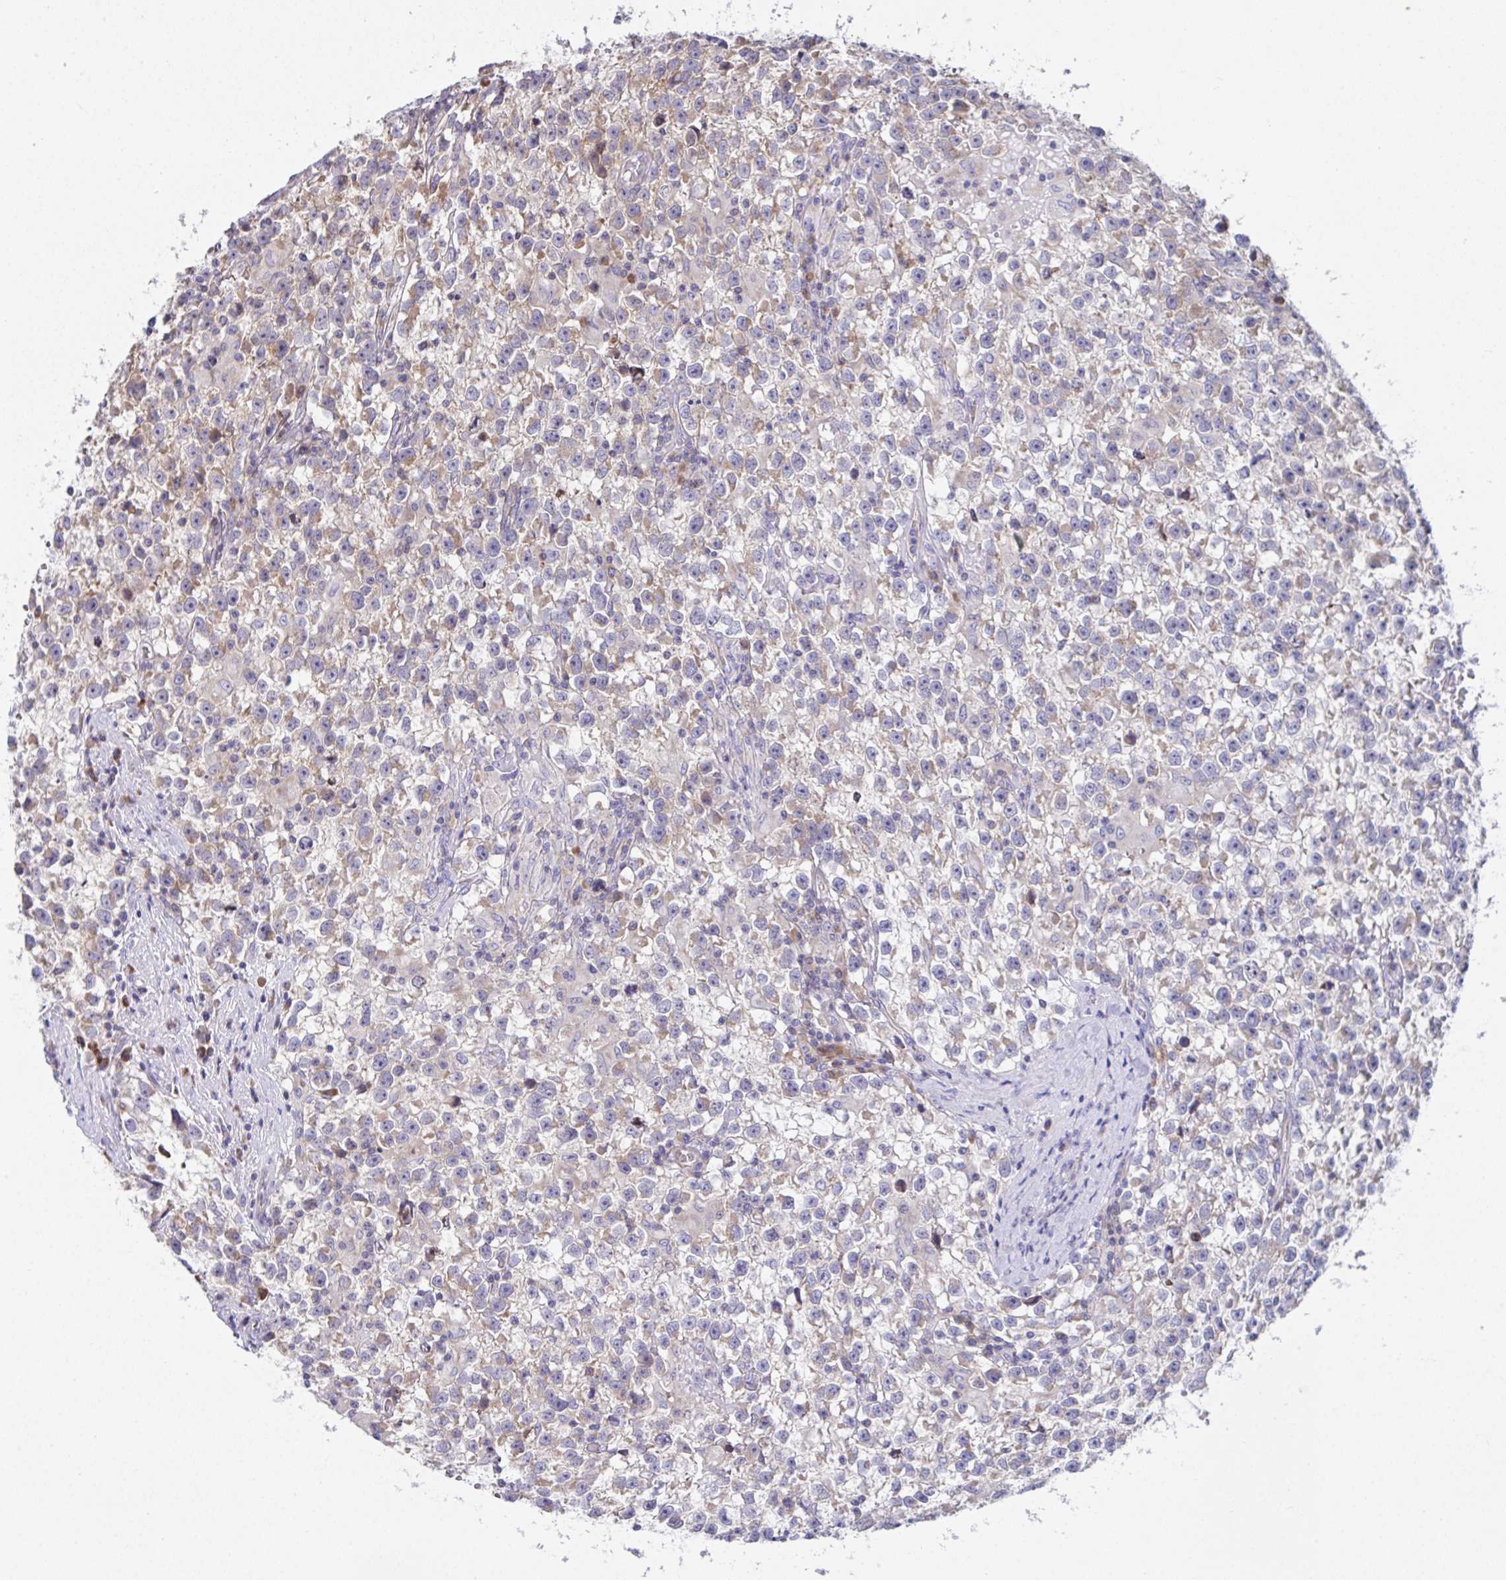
{"staining": {"intensity": "weak", "quantity": "25%-75%", "location": "cytoplasmic/membranous"}, "tissue": "testis cancer", "cell_type": "Tumor cells", "image_type": "cancer", "snomed": [{"axis": "morphology", "description": "Seminoma, NOS"}, {"axis": "topography", "description": "Testis"}], "caption": "IHC photomicrograph of neoplastic tissue: human testis cancer (seminoma) stained using immunohistochemistry (IHC) demonstrates low levels of weak protein expression localized specifically in the cytoplasmic/membranous of tumor cells, appearing as a cytoplasmic/membranous brown color.", "gene": "FAU", "patient": {"sex": "male", "age": 31}}